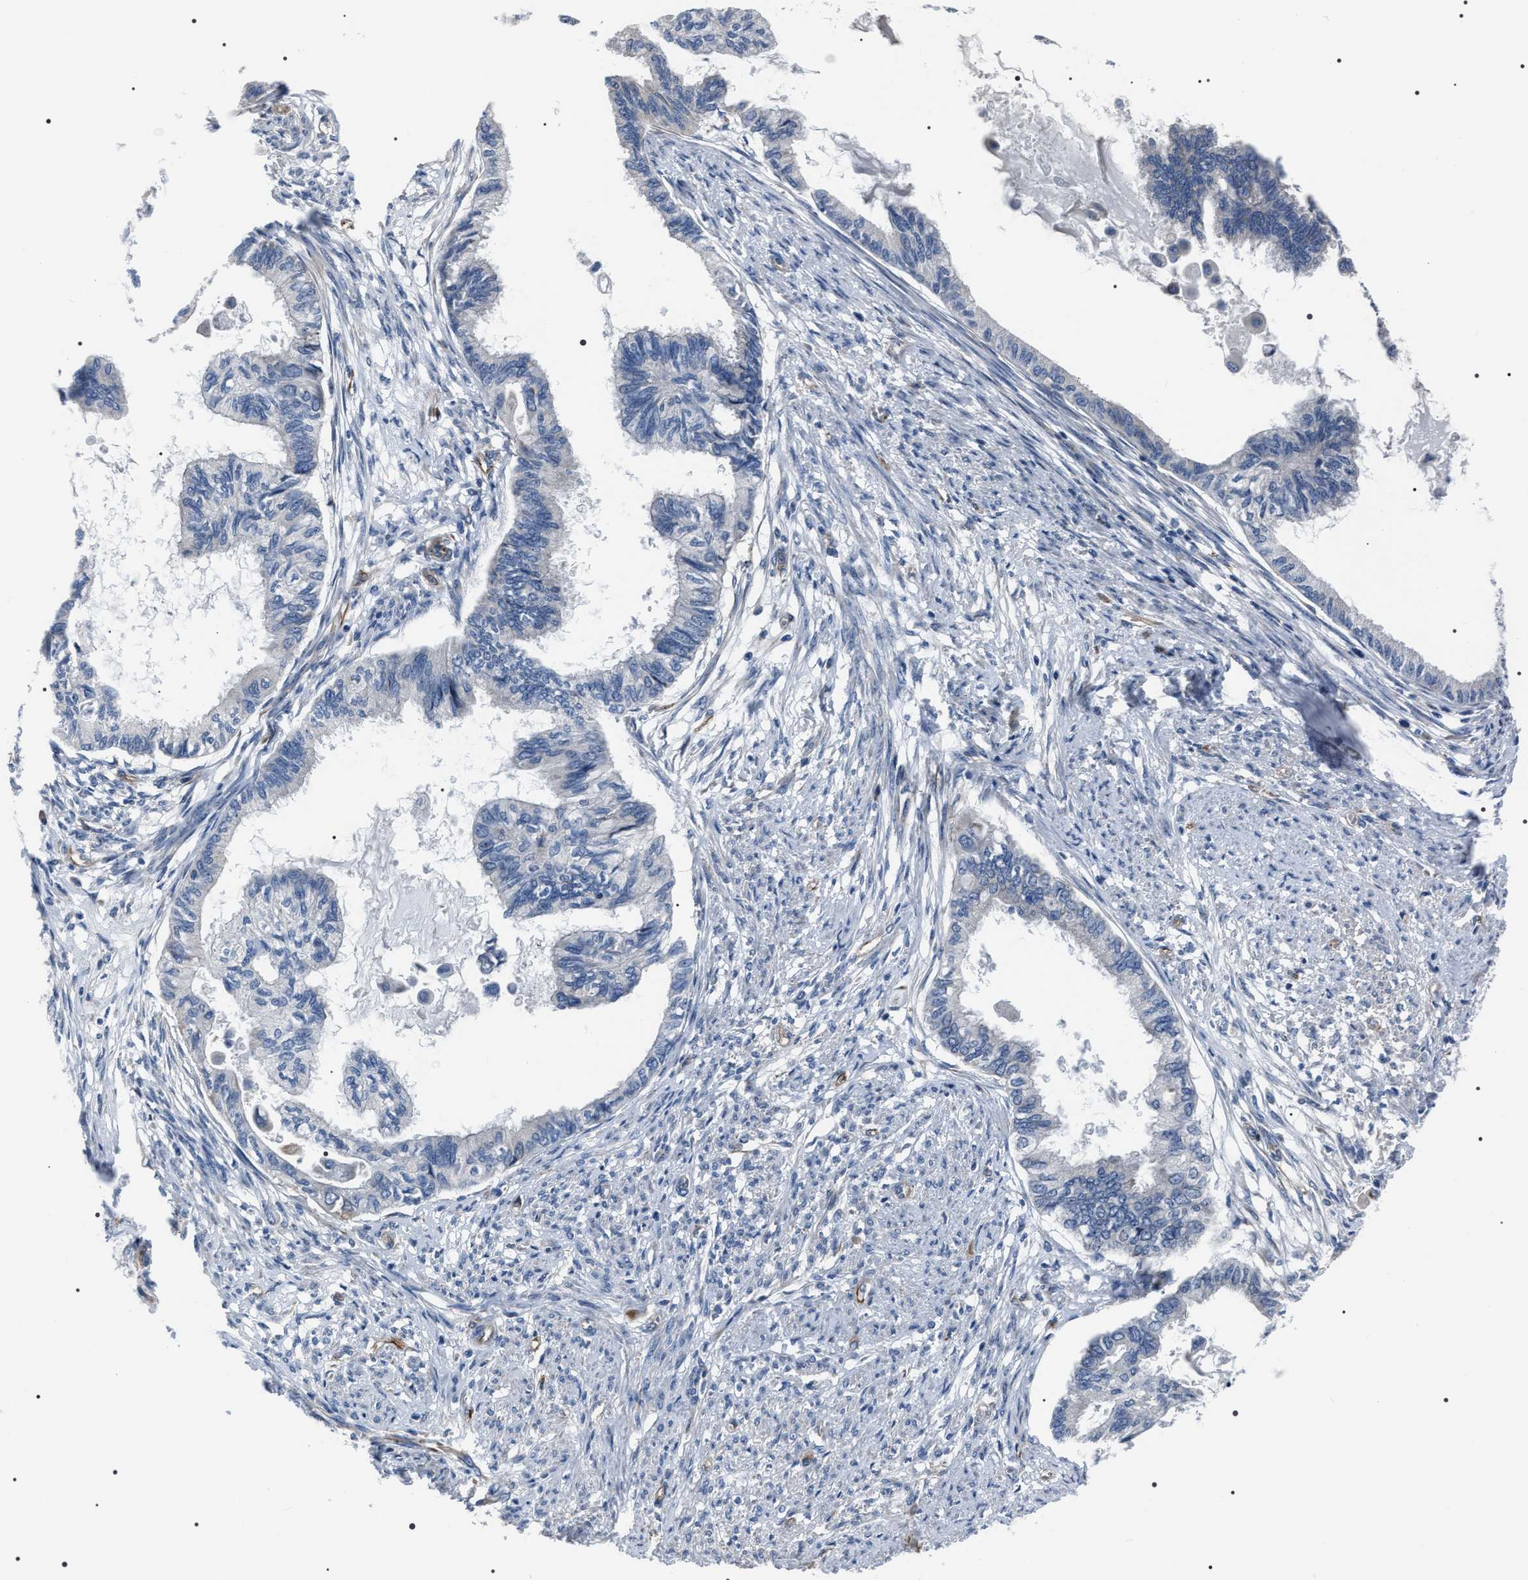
{"staining": {"intensity": "negative", "quantity": "none", "location": "none"}, "tissue": "cervical cancer", "cell_type": "Tumor cells", "image_type": "cancer", "snomed": [{"axis": "morphology", "description": "Normal tissue, NOS"}, {"axis": "morphology", "description": "Adenocarcinoma, NOS"}, {"axis": "topography", "description": "Cervix"}, {"axis": "topography", "description": "Endometrium"}], "caption": "IHC histopathology image of neoplastic tissue: human cervical cancer (adenocarcinoma) stained with DAB reveals no significant protein staining in tumor cells.", "gene": "PKD1L1", "patient": {"sex": "female", "age": 86}}